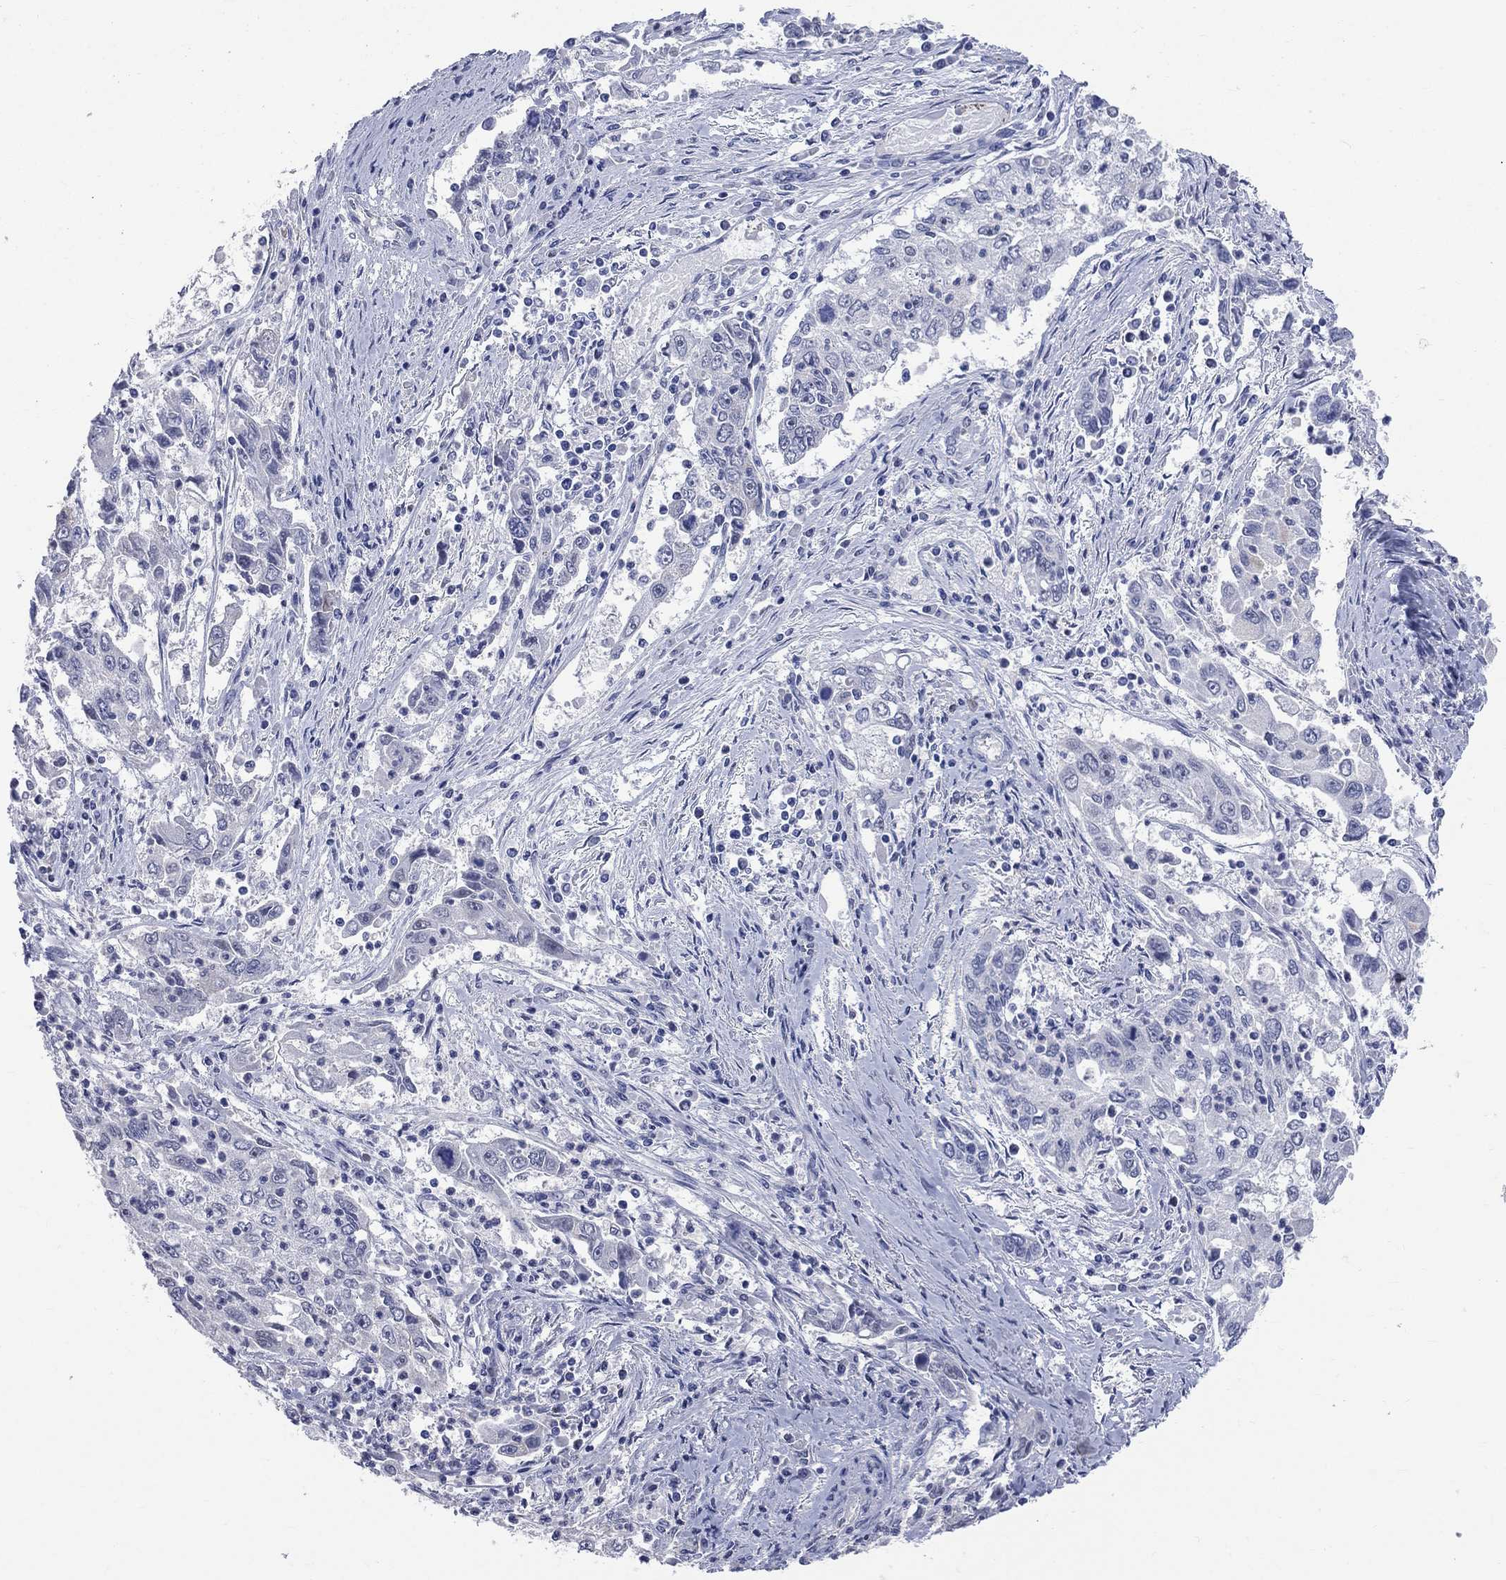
{"staining": {"intensity": "negative", "quantity": "none", "location": "none"}, "tissue": "cervical cancer", "cell_type": "Tumor cells", "image_type": "cancer", "snomed": [{"axis": "morphology", "description": "Squamous cell carcinoma, NOS"}, {"axis": "topography", "description": "Cervix"}], "caption": "An image of cervical cancer stained for a protein shows no brown staining in tumor cells.", "gene": "AKAP3", "patient": {"sex": "female", "age": 36}}